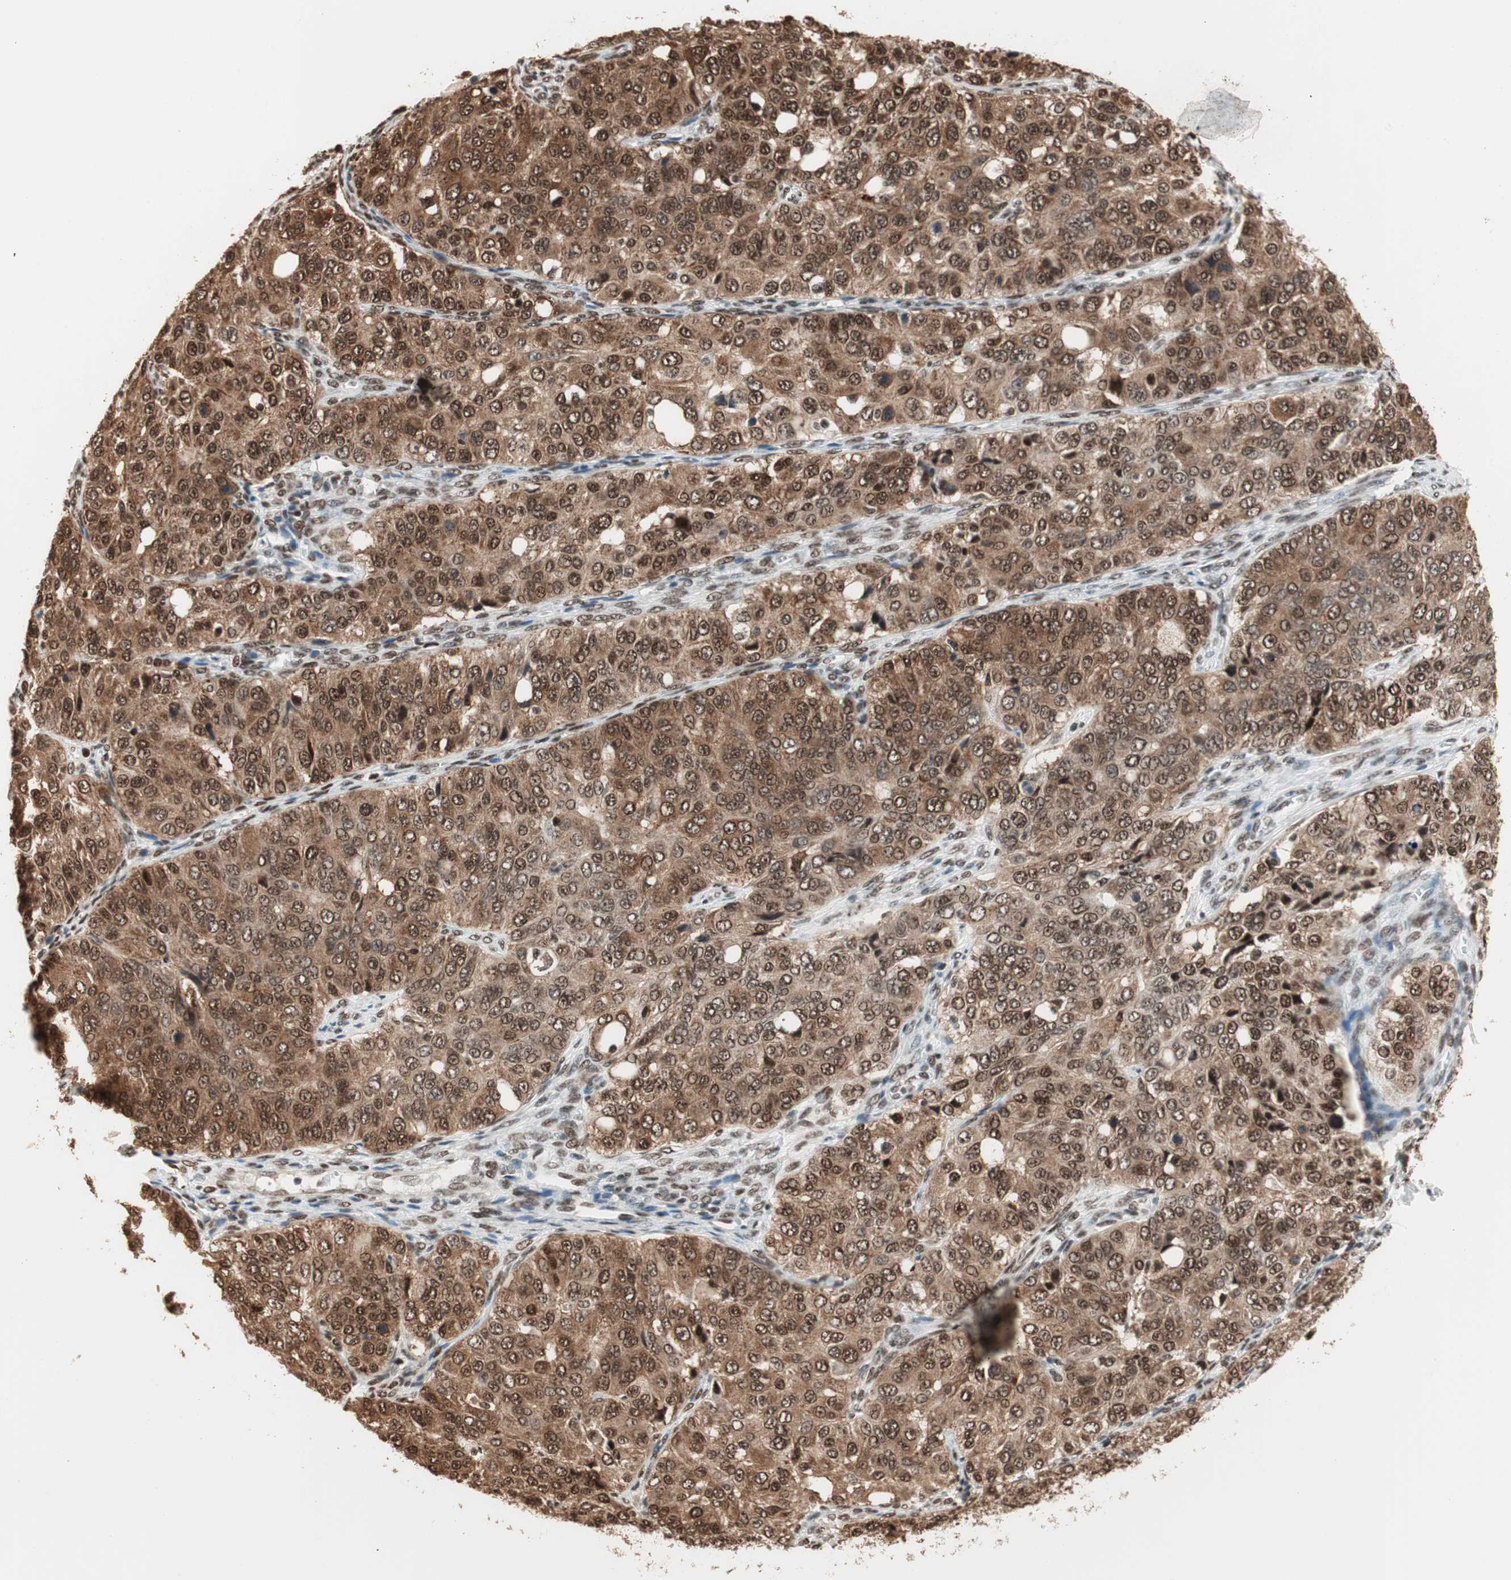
{"staining": {"intensity": "moderate", "quantity": ">75%", "location": "cytoplasmic/membranous,nuclear"}, "tissue": "ovarian cancer", "cell_type": "Tumor cells", "image_type": "cancer", "snomed": [{"axis": "morphology", "description": "Carcinoma, endometroid"}, {"axis": "topography", "description": "Ovary"}], "caption": "Human ovarian endometroid carcinoma stained with a brown dye exhibits moderate cytoplasmic/membranous and nuclear positive expression in approximately >75% of tumor cells.", "gene": "SMARCE1", "patient": {"sex": "female", "age": 51}}